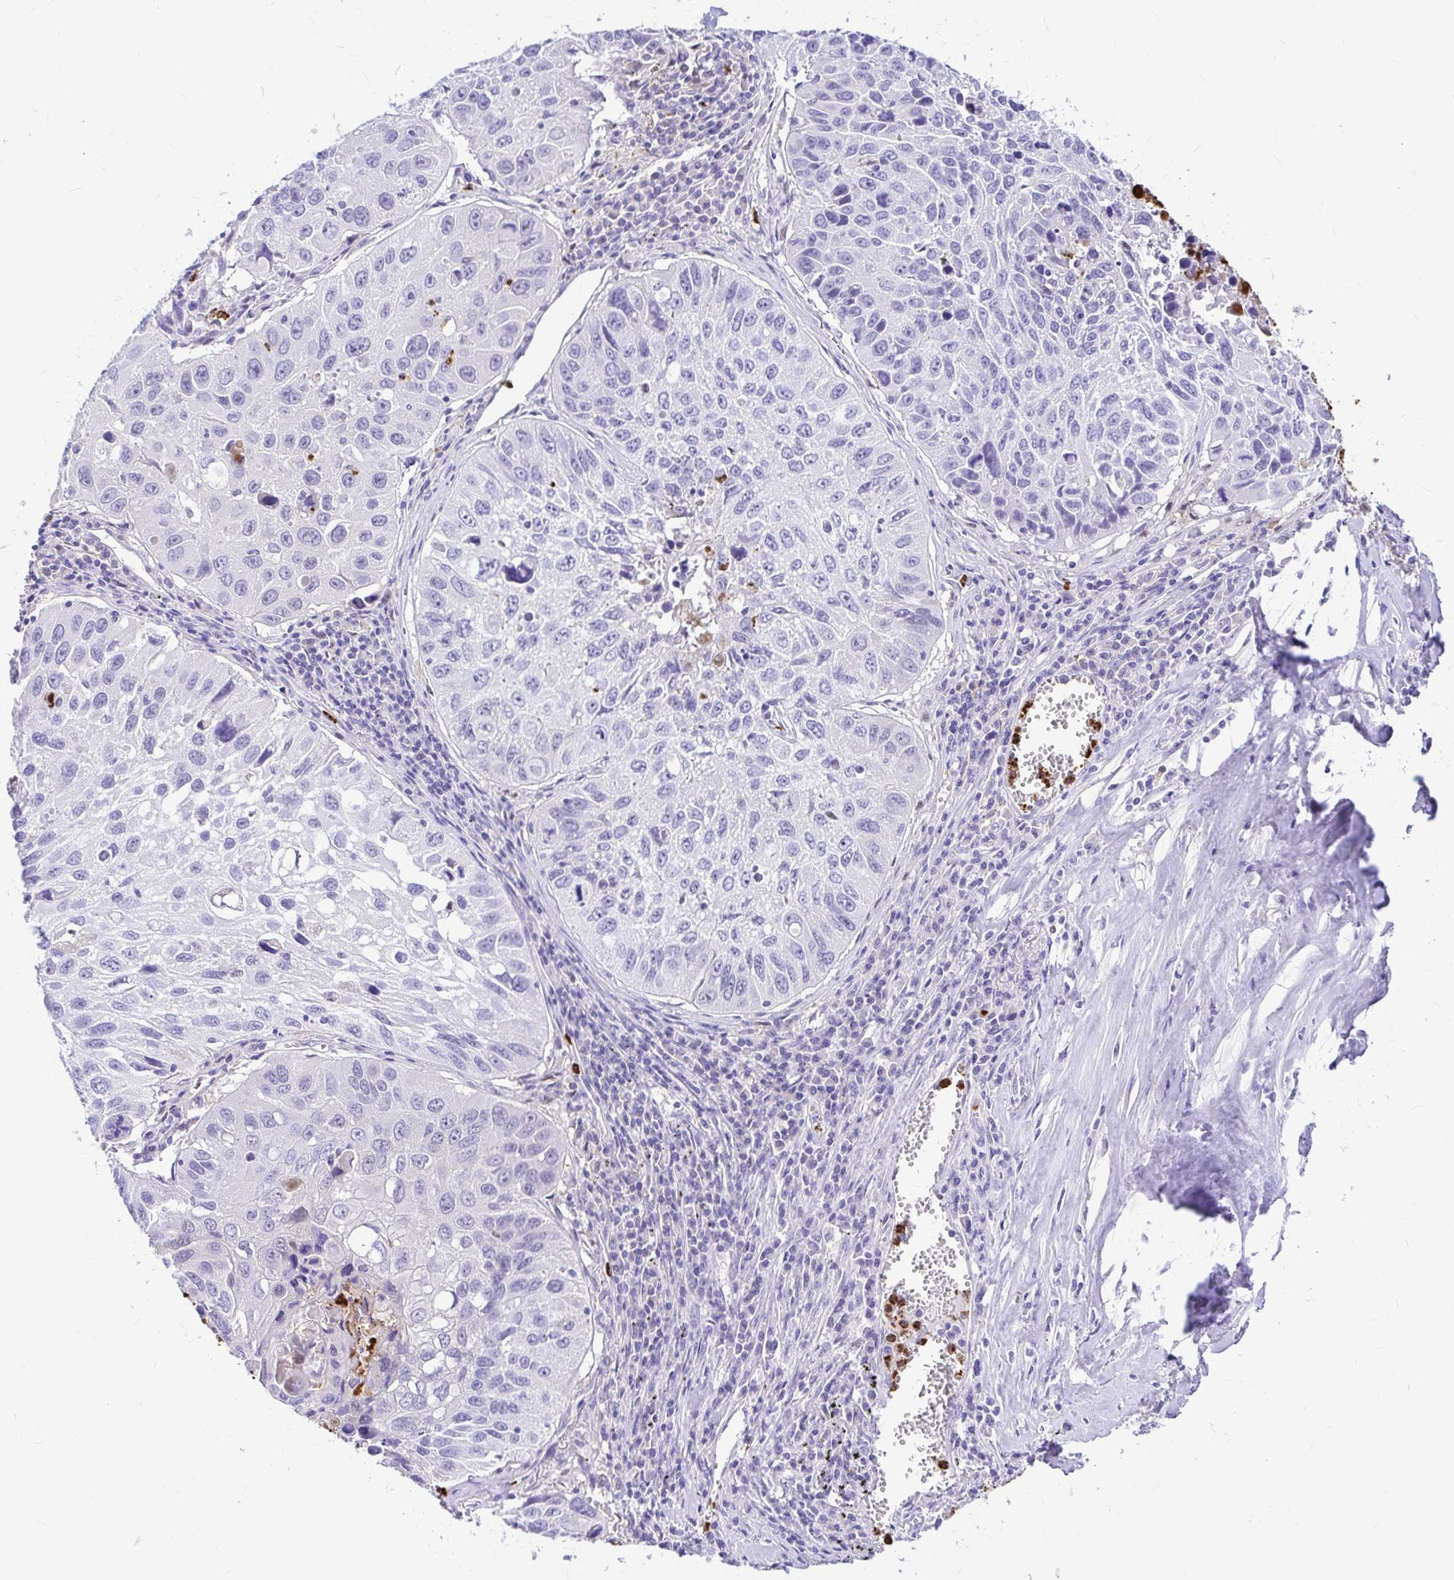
{"staining": {"intensity": "negative", "quantity": "none", "location": "none"}, "tissue": "lung cancer", "cell_type": "Tumor cells", "image_type": "cancer", "snomed": [{"axis": "morphology", "description": "Squamous cell carcinoma, NOS"}, {"axis": "topography", "description": "Lung"}], "caption": "The immunohistochemistry image has no significant expression in tumor cells of squamous cell carcinoma (lung) tissue. (Stains: DAB (3,3'-diaminobenzidine) immunohistochemistry (IHC) with hematoxylin counter stain, Microscopy: brightfield microscopy at high magnification).", "gene": "CLEC1B", "patient": {"sex": "female", "age": 61}}